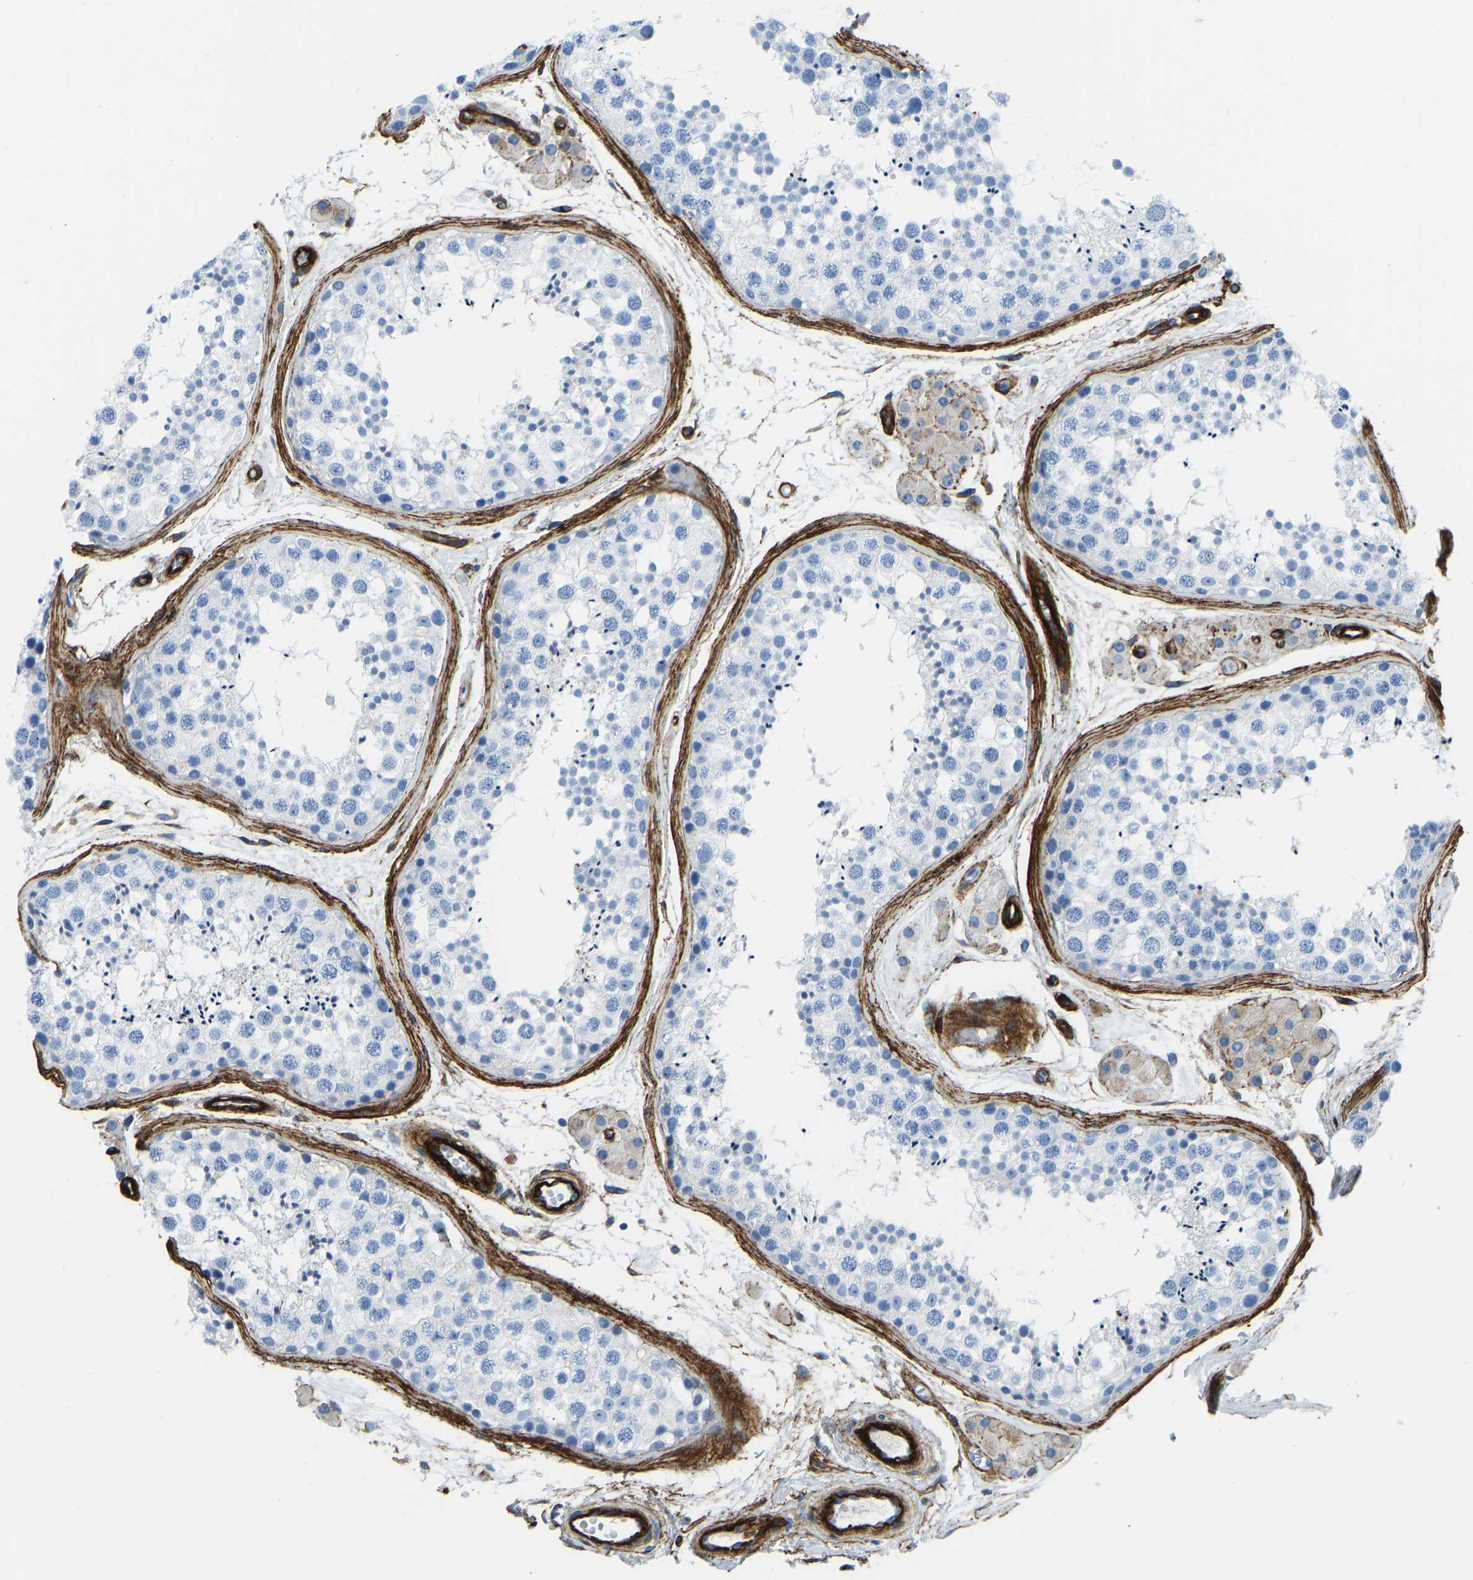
{"staining": {"intensity": "negative", "quantity": "none", "location": "none"}, "tissue": "testis", "cell_type": "Cells in seminiferous ducts", "image_type": "normal", "snomed": [{"axis": "morphology", "description": "Normal tissue, NOS"}, {"axis": "morphology", "description": "Seminoma, NOS"}, {"axis": "topography", "description": "Testis"}], "caption": "The micrograph reveals no staining of cells in seminiferous ducts in normal testis.", "gene": "COL15A1", "patient": {"sex": "male", "age": 71}}